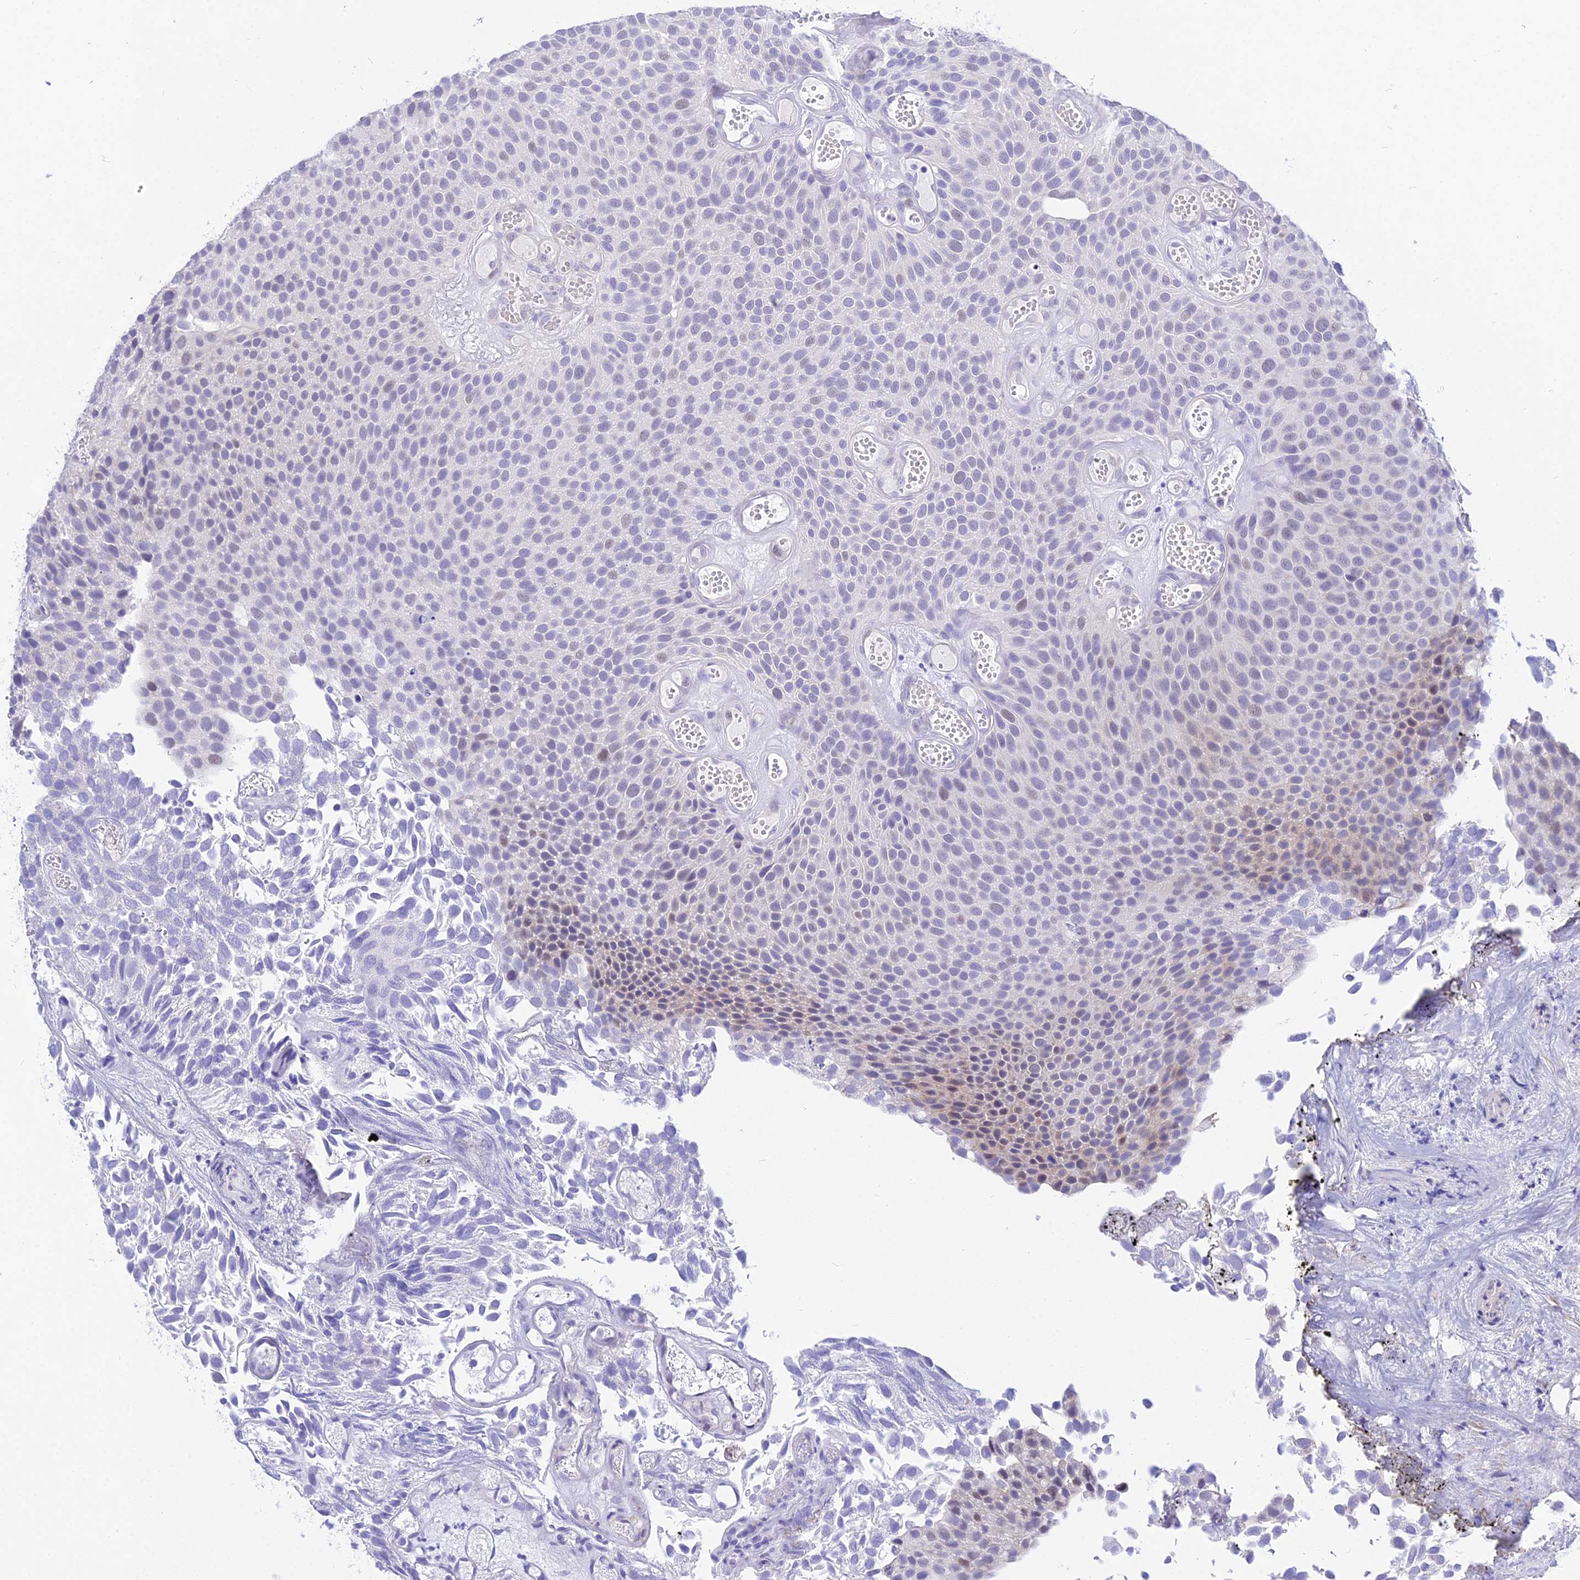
{"staining": {"intensity": "weak", "quantity": "<25%", "location": "nuclear"}, "tissue": "urothelial cancer", "cell_type": "Tumor cells", "image_type": "cancer", "snomed": [{"axis": "morphology", "description": "Urothelial carcinoma, Low grade"}, {"axis": "topography", "description": "Urinary bladder"}], "caption": "Immunohistochemistry micrograph of human urothelial cancer stained for a protein (brown), which shows no positivity in tumor cells.", "gene": "DEFB107A", "patient": {"sex": "male", "age": 89}}